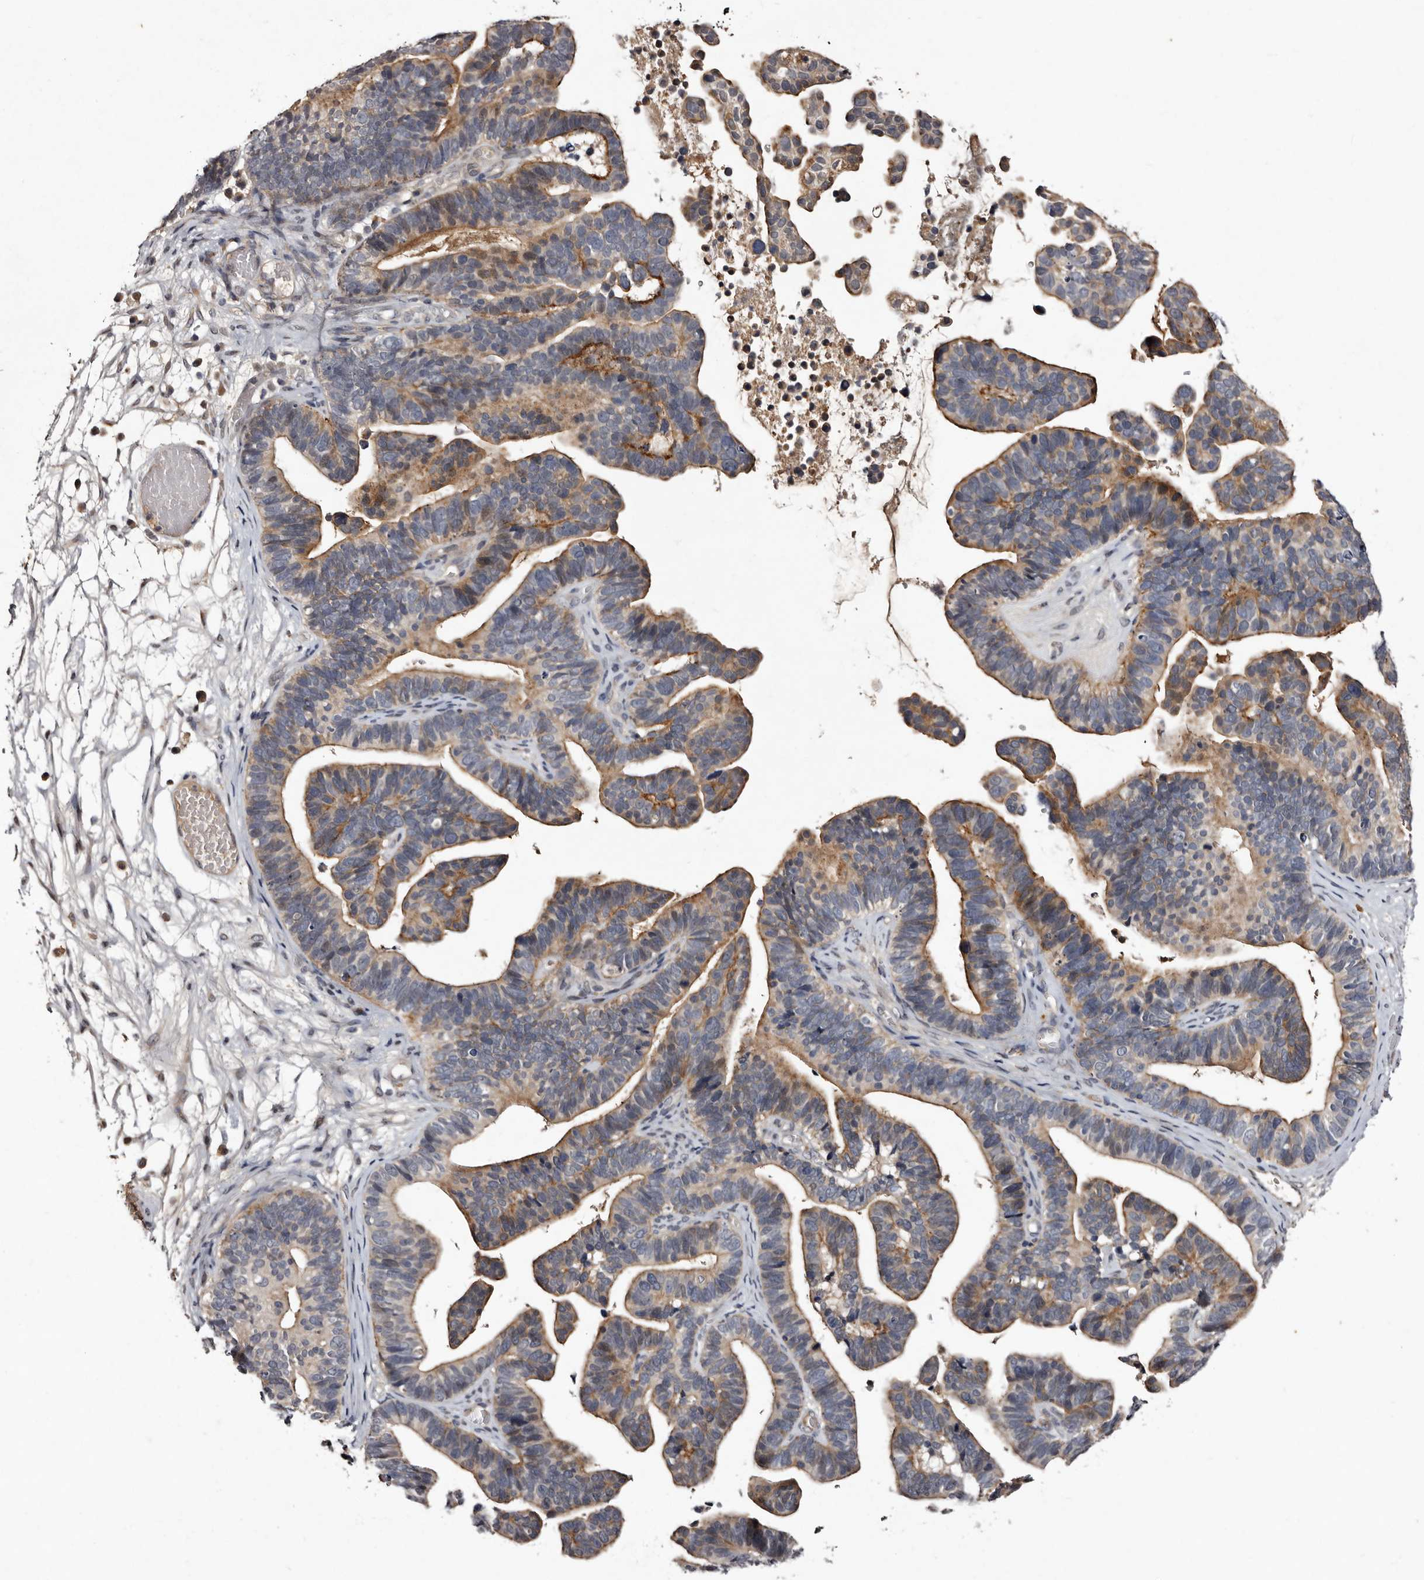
{"staining": {"intensity": "moderate", "quantity": "<25%", "location": "cytoplasmic/membranous"}, "tissue": "ovarian cancer", "cell_type": "Tumor cells", "image_type": "cancer", "snomed": [{"axis": "morphology", "description": "Cystadenocarcinoma, serous, NOS"}, {"axis": "topography", "description": "Ovary"}], "caption": "This image exhibits serous cystadenocarcinoma (ovarian) stained with immunohistochemistry to label a protein in brown. The cytoplasmic/membranous of tumor cells show moderate positivity for the protein. Nuclei are counter-stained blue.", "gene": "LANCL2", "patient": {"sex": "female", "age": 56}}